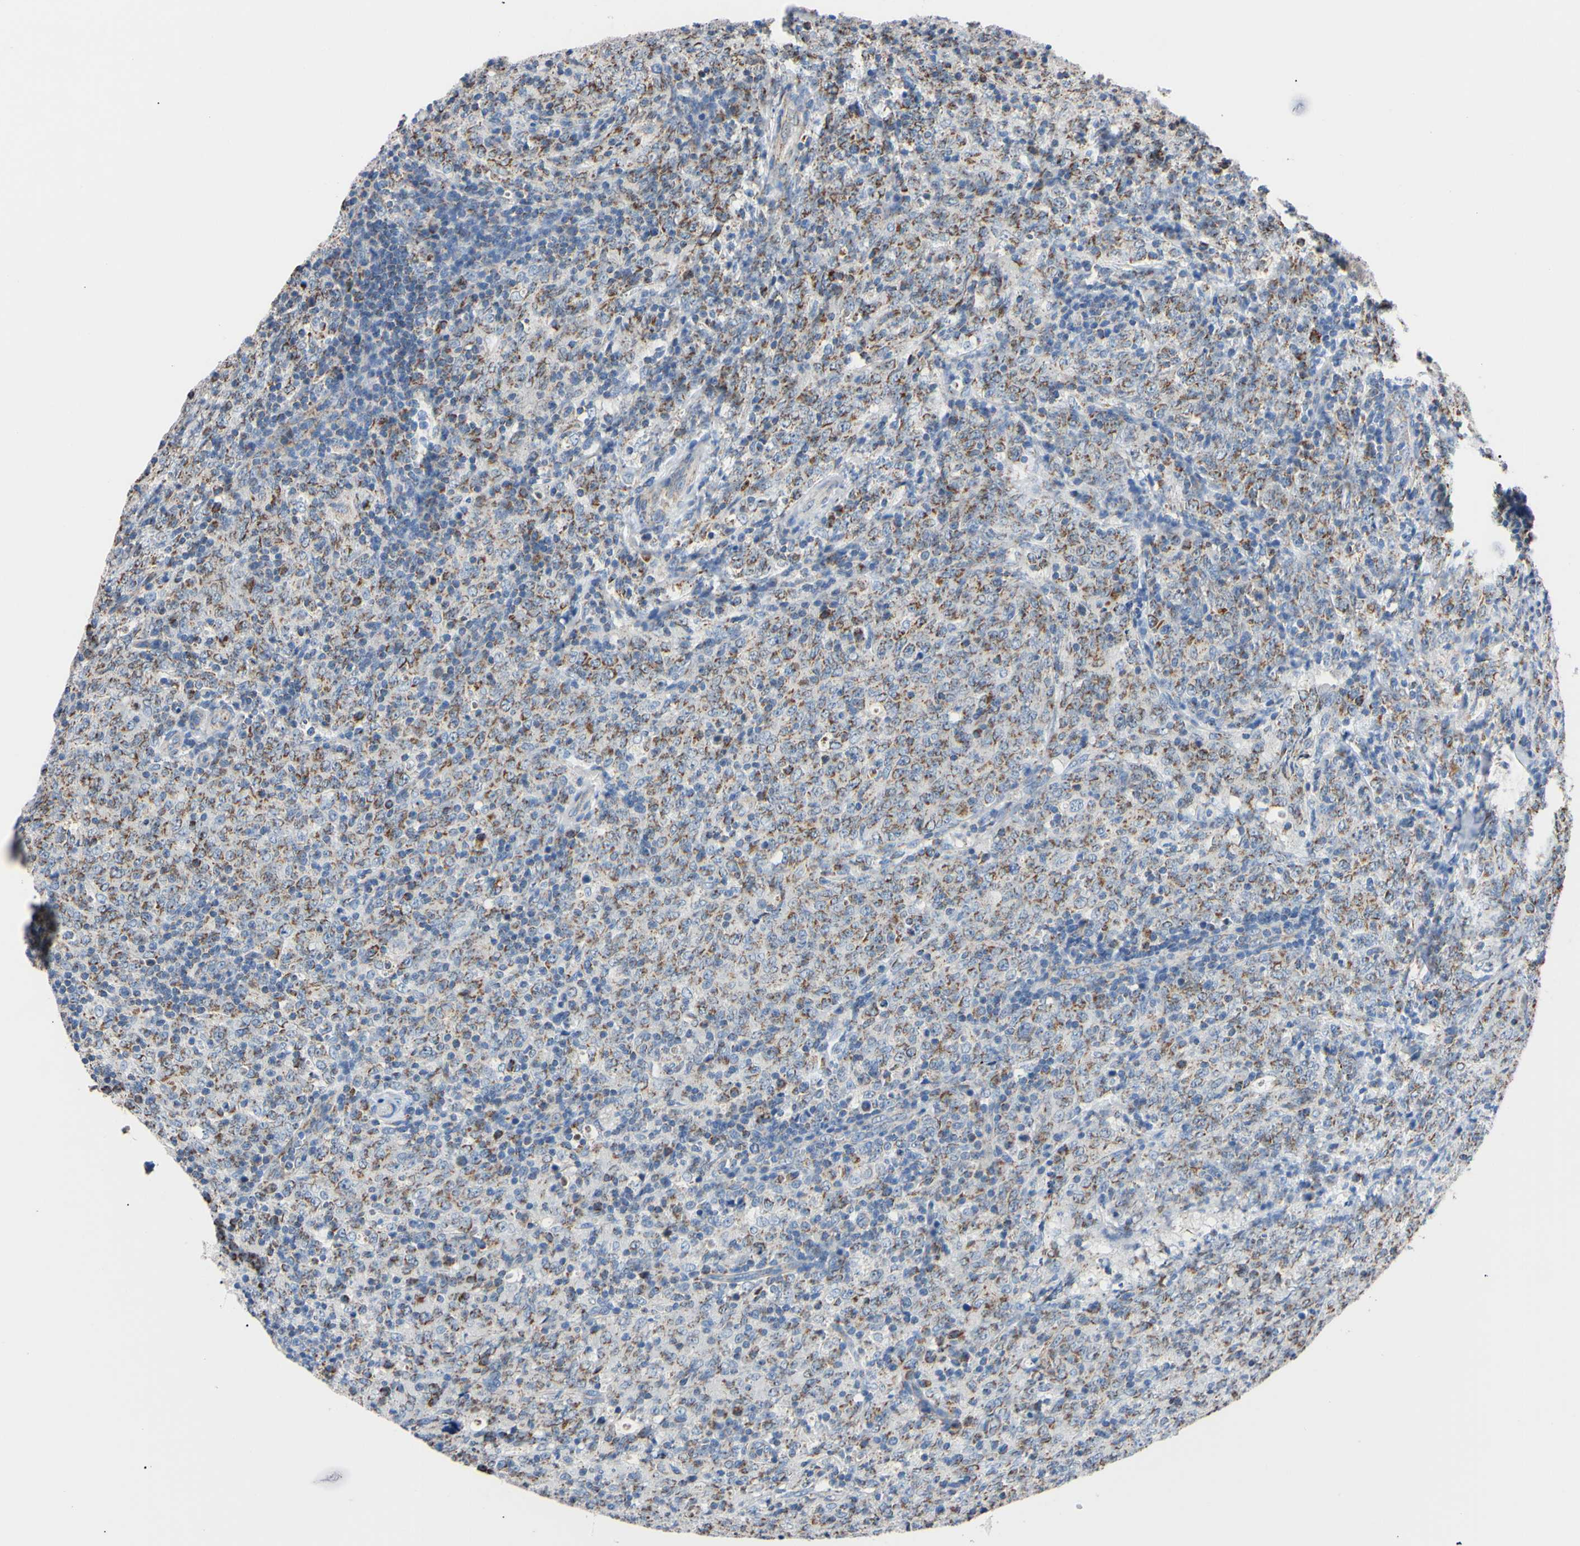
{"staining": {"intensity": "moderate", "quantity": "25%-75%", "location": "cytoplasmic/membranous"}, "tissue": "lymphoma", "cell_type": "Tumor cells", "image_type": "cancer", "snomed": [{"axis": "morphology", "description": "Malignant lymphoma, non-Hodgkin's type, High grade"}, {"axis": "topography", "description": "Tonsil"}], "caption": "Protein staining demonstrates moderate cytoplasmic/membranous positivity in approximately 25%-75% of tumor cells in high-grade malignant lymphoma, non-Hodgkin's type.", "gene": "CLPP", "patient": {"sex": "female", "age": 36}}